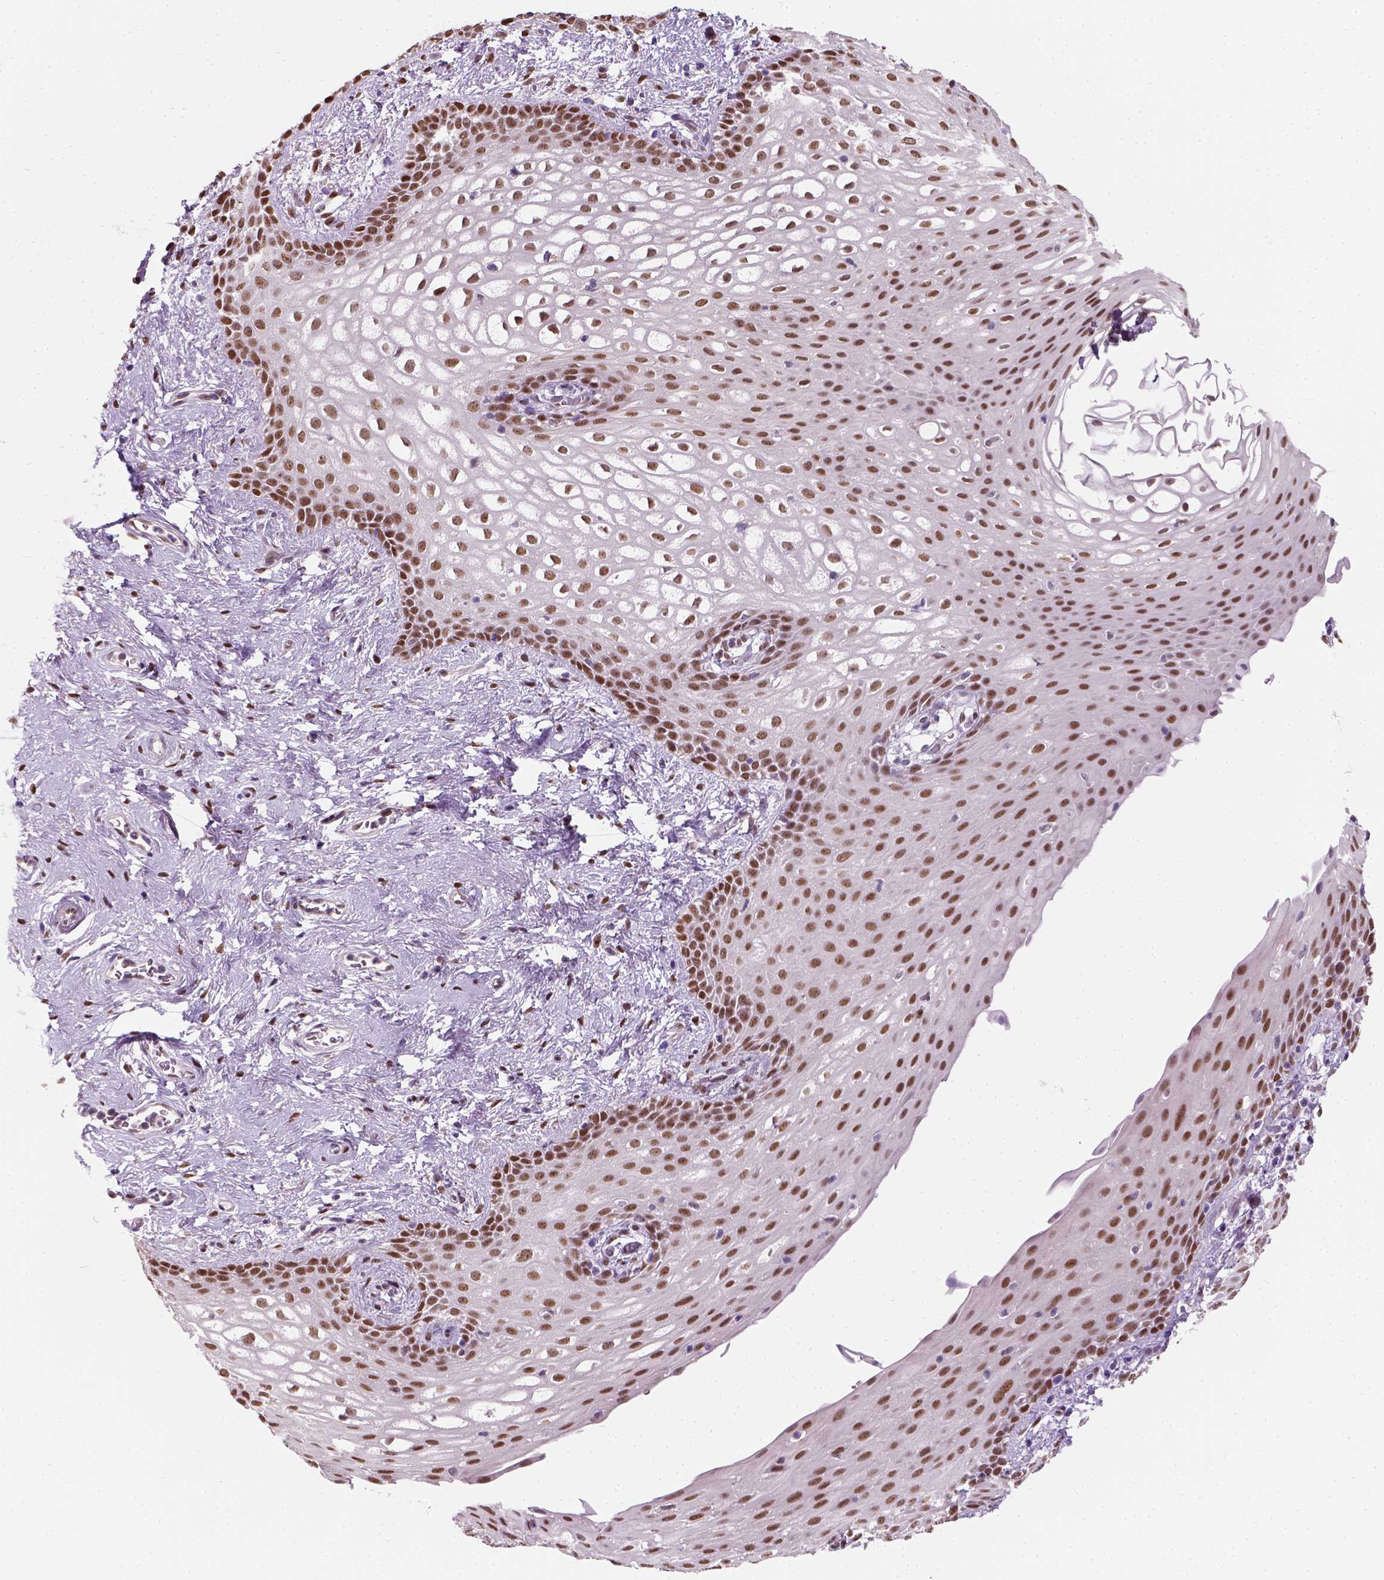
{"staining": {"intensity": "moderate", "quantity": ">75%", "location": "nuclear"}, "tissue": "skin", "cell_type": "Epidermal cells", "image_type": "normal", "snomed": [{"axis": "morphology", "description": "Normal tissue, NOS"}, {"axis": "topography", "description": "Anal"}], "caption": "A medium amount of moderate nuclear positivity is present in about >75% of epidermal cells in normal skin. The staining was performed using DAB, with brown indicating positive protein expression. Nuclei are stained blue with hematoxylin.", "gene": "C1orf112", "patient": {"sex": "female", "age": 46}}